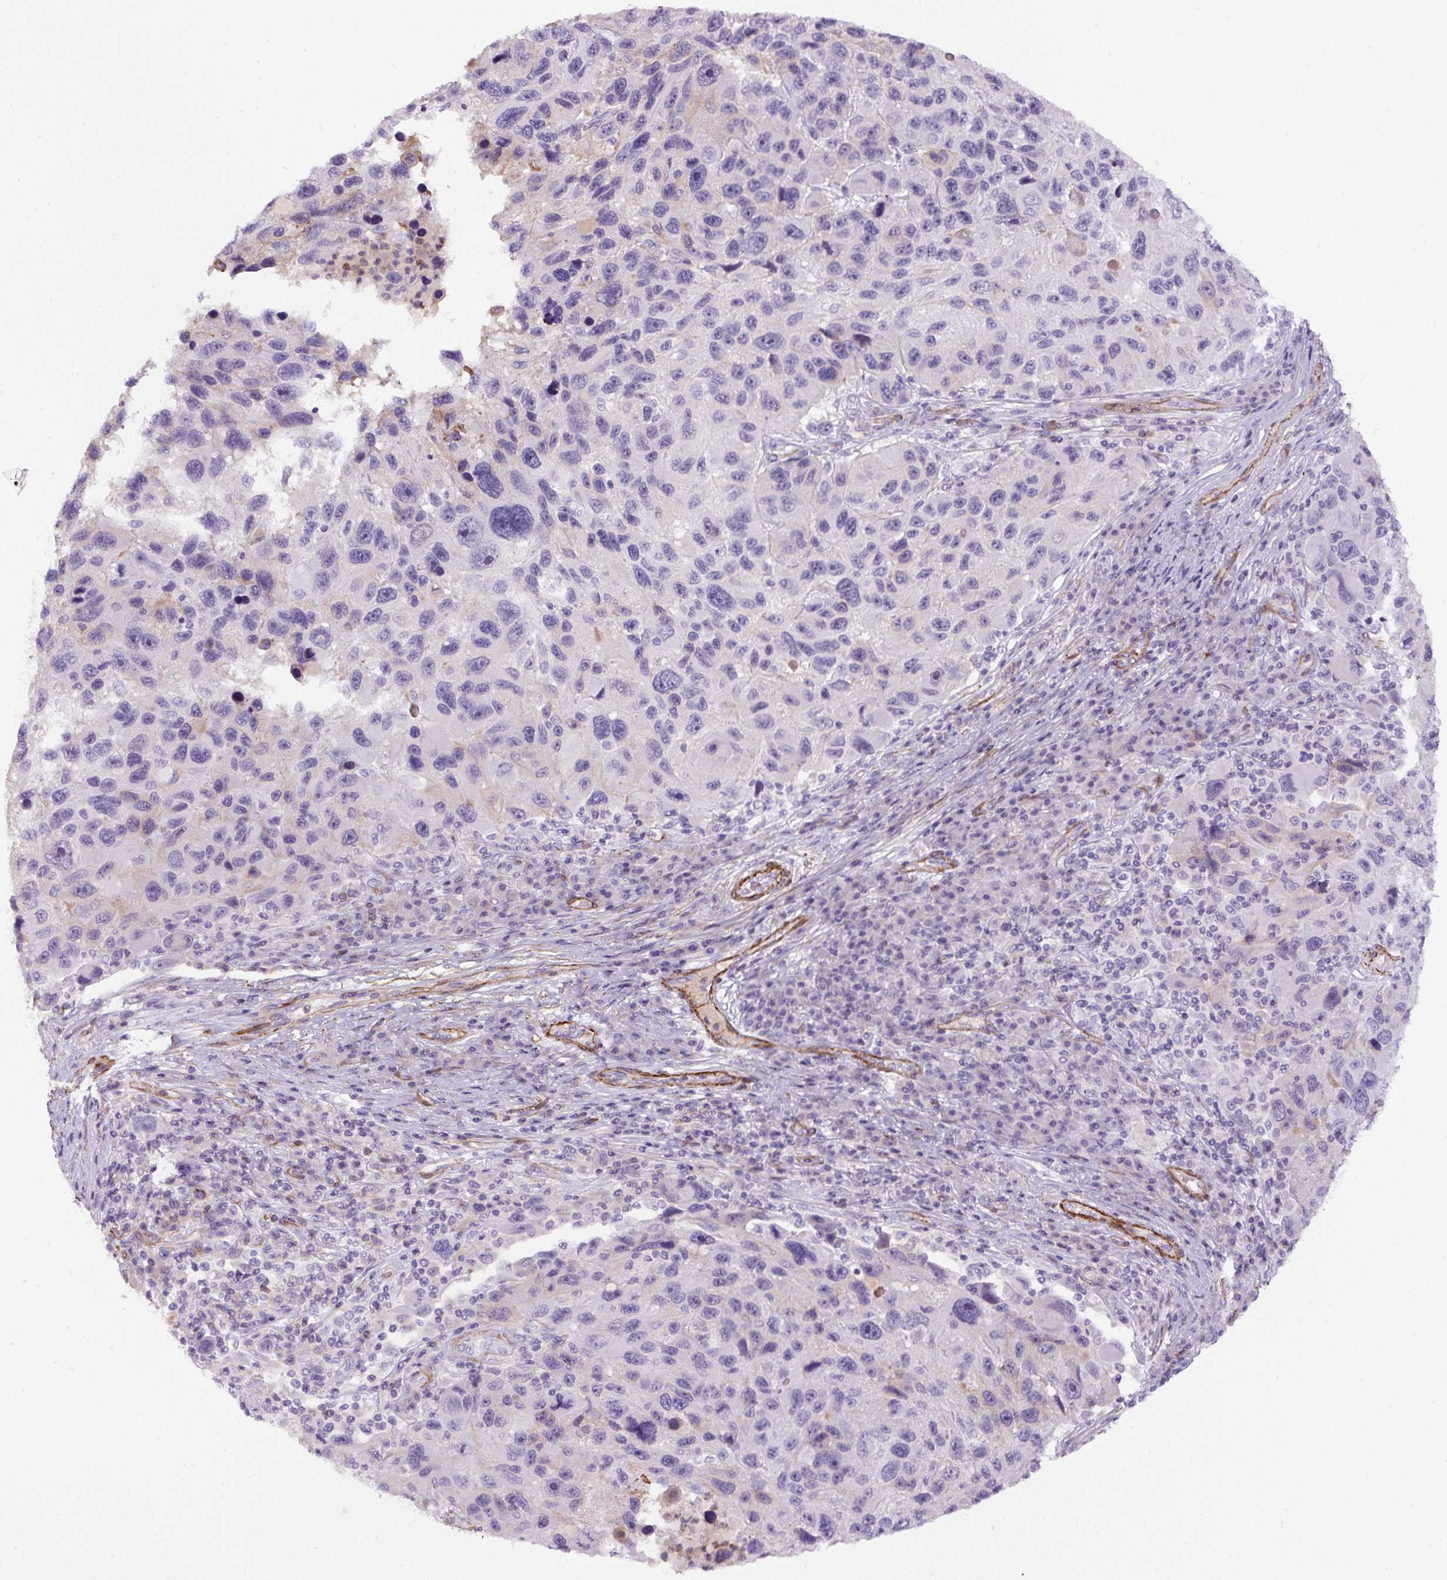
{"staining": {"intensity": "negative", "quantity": "none", "location": "none"}, "tissue": "melanoma", "cell_type": "Tumor cells", "image_type": "cancer", "snomed": [{"axis": "morphology", "description": "Malignant melanoma, NOS"}, {"axis": "topography", "description": "Skin"}], "caption": "Tumor cells are negative for brown protein staining in melanoma. (DAB (3,3'-diaminobenzidine) IHC visualized using brightfield microscopy, high magnification).", "gene": "B3GALT5", "patient": {"sex": "male", "age": 53}}